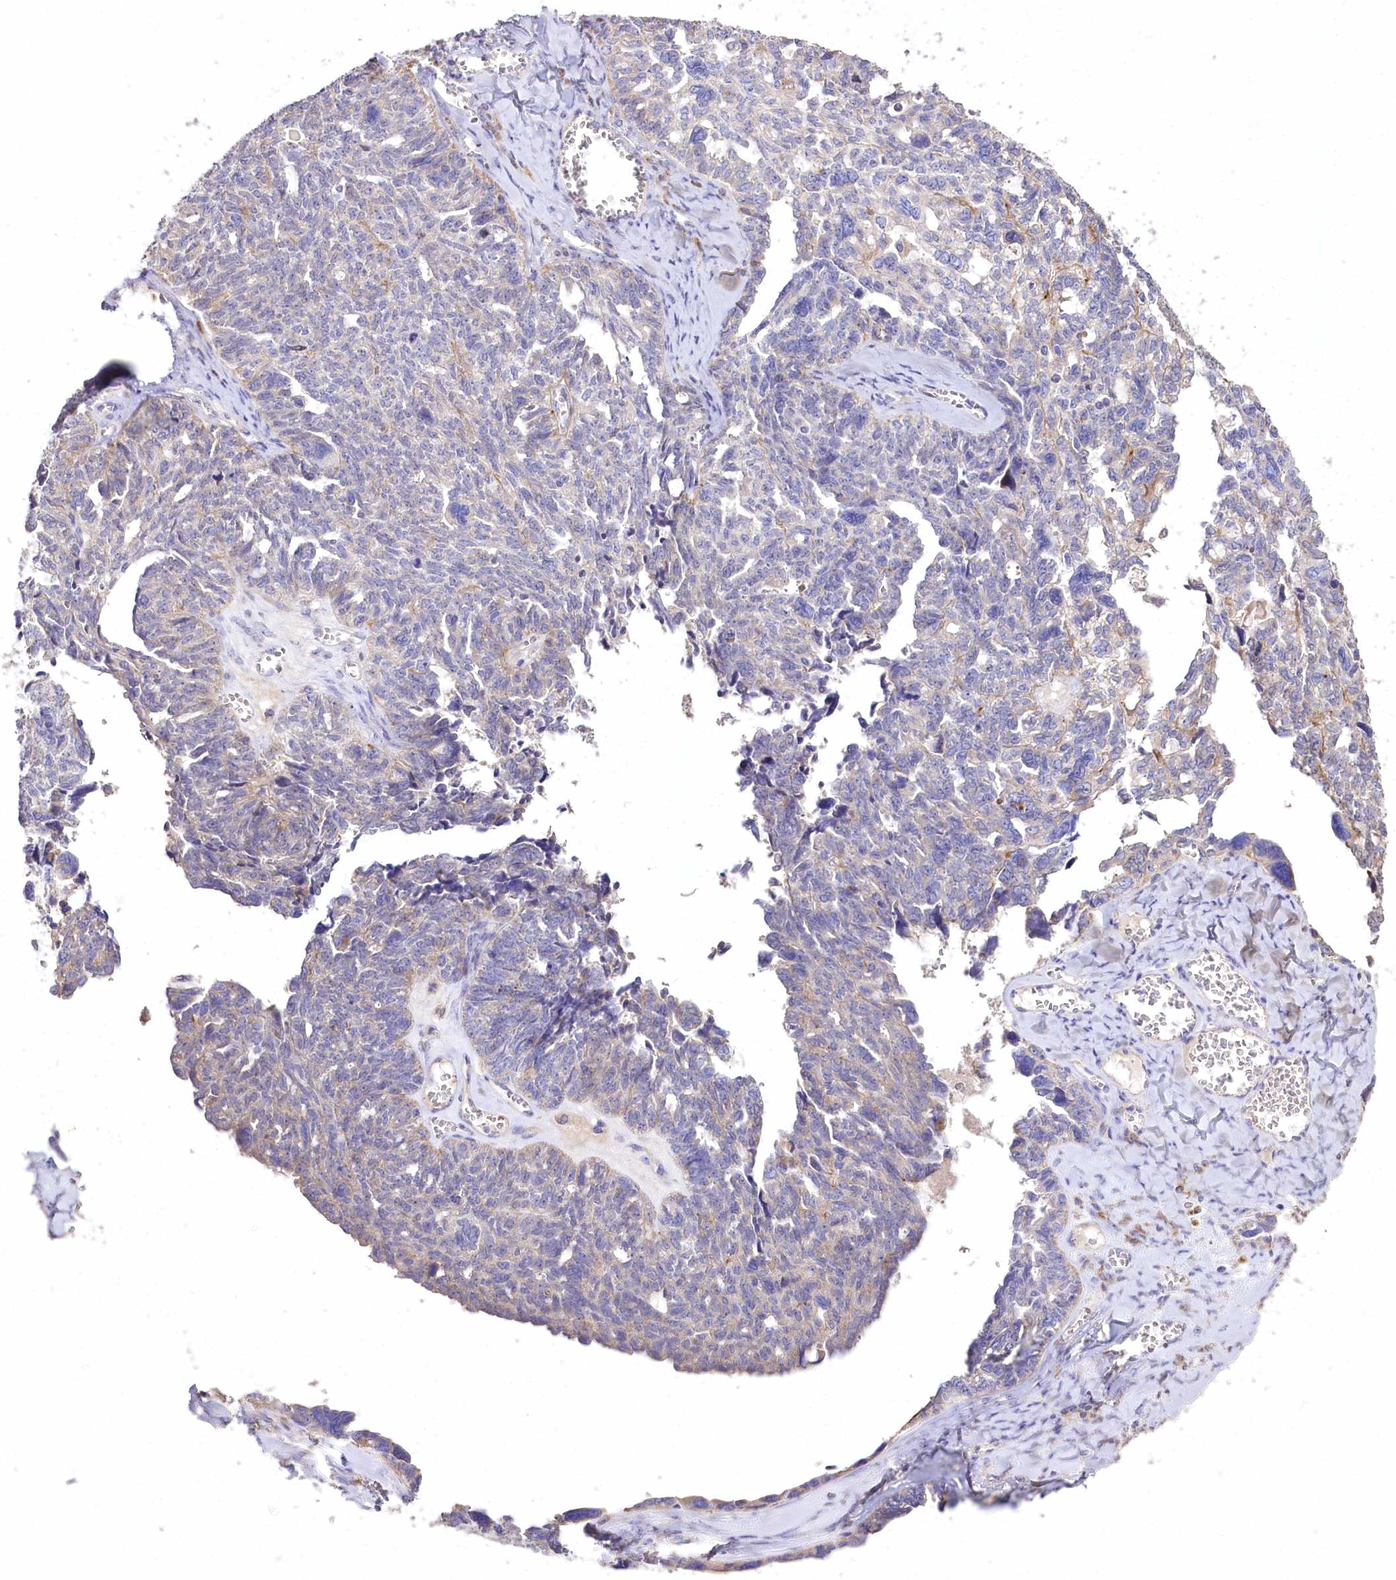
{"staining": {"intensity": "weak", "quantity": "25%-75%", "location": "cytoplasmic/membranous"}, "tissue": "ovarian cancer", "cell_type": "Tumor cells", "image_type": "cancer", "snomed": [{"axis": "morphology", "description": "Cystadenocarcinoma, serous, NOS"}, {"axis": "topography", "description": "Ovary"}], "caption": "Ovarian cancer (serous cystadenocarcinoma) tissue shows weak cytoplasmic/membranous positivity in approximately 25%-75% of tumor cells (DAB IHC with brightfield microscopy, high magnification).", "gene": "PTER", "patient": {"sex": "female", "age": 79}}